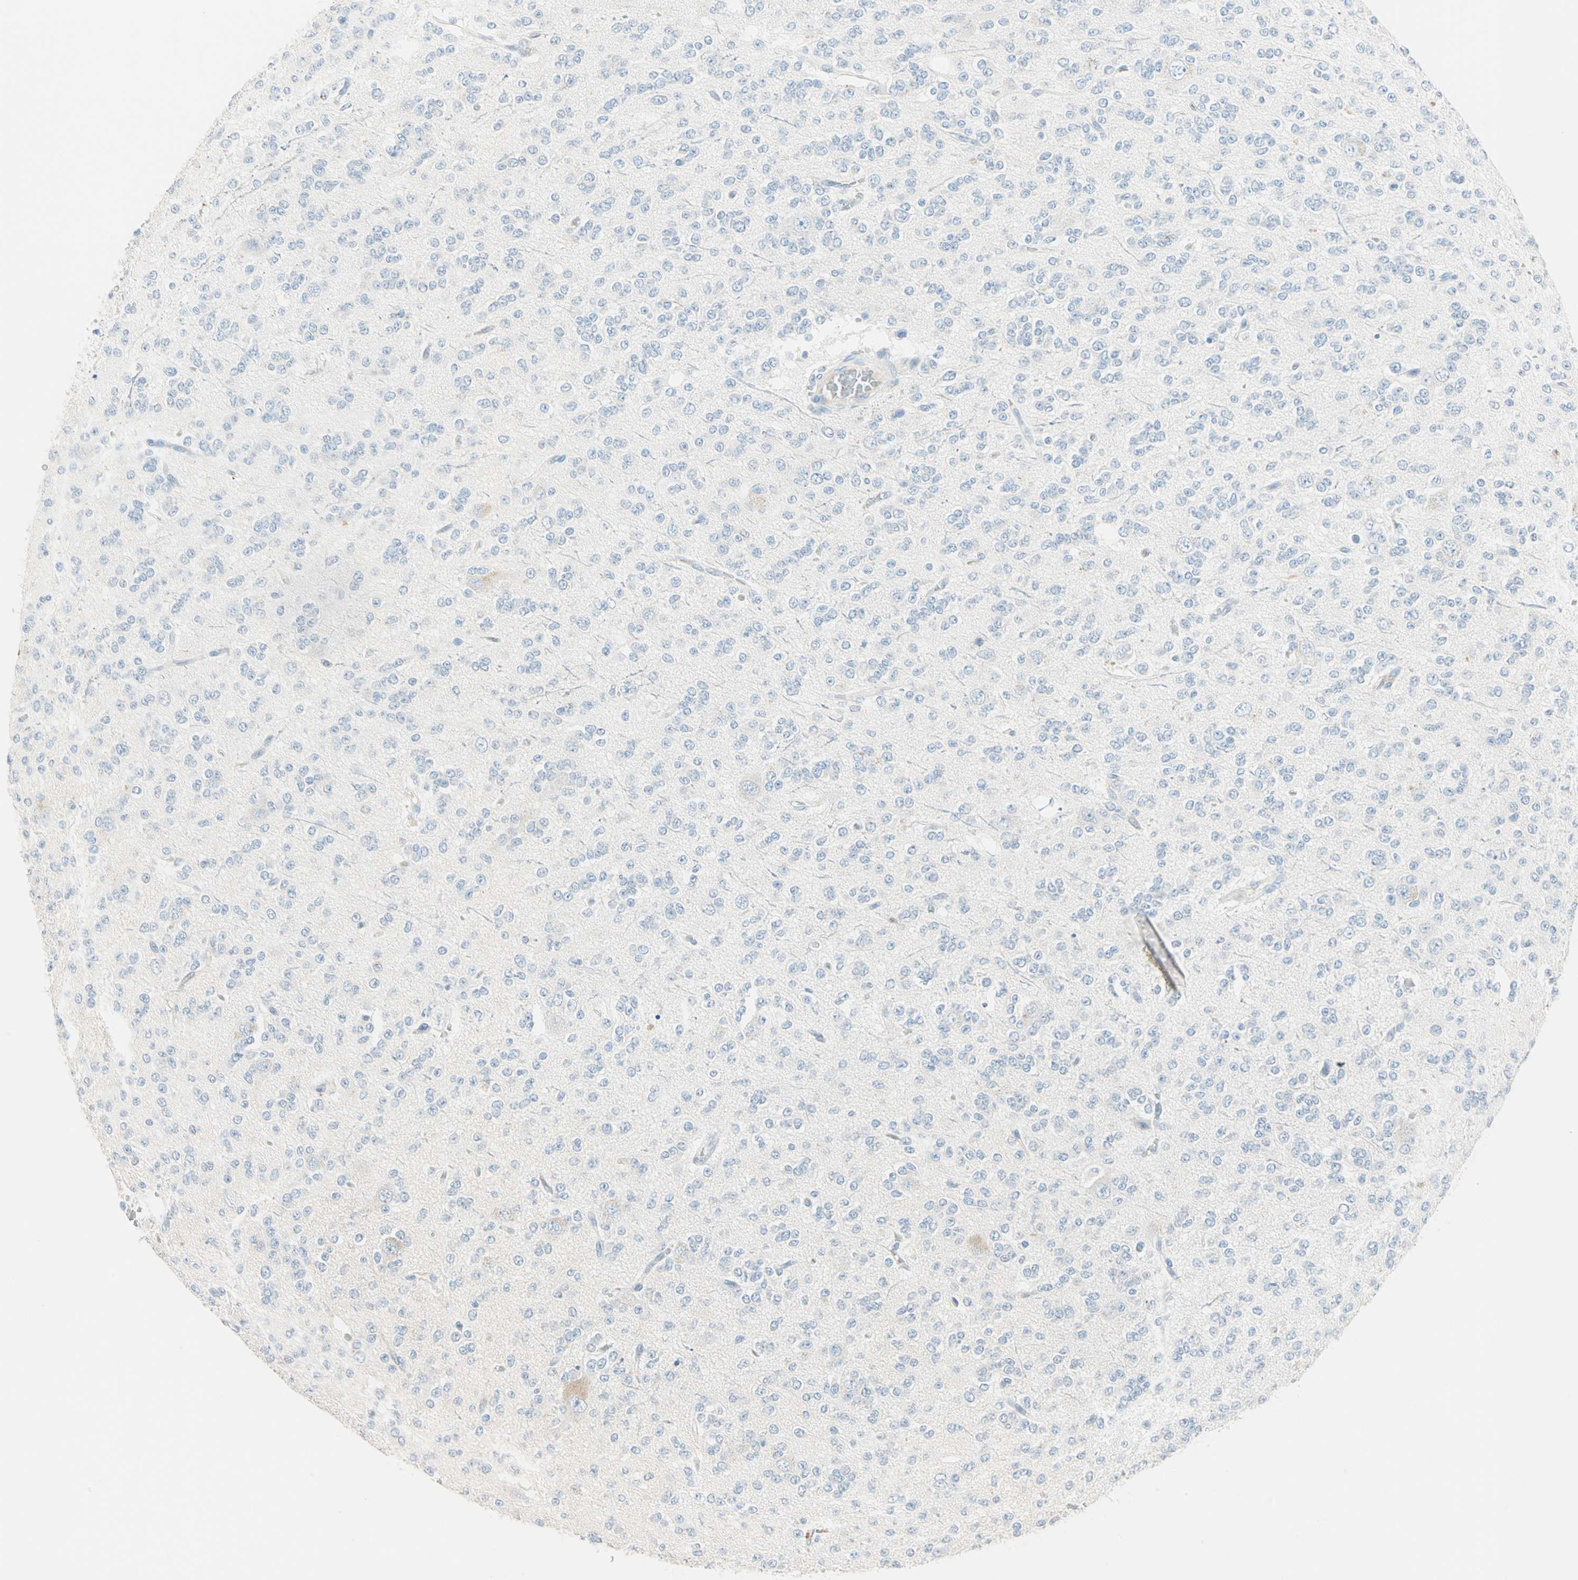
{"staining": {"intensity": "negative", "quantity": "none", "location": "none"}, "tissue": "glioma", "cell_type": "Tumor cells", "image_type": "cancer", "snomed": [{"axis": "morphology", "description": "Glioma, malignant, Low grade"}, {"axis": "topography", "description": "Brain"}], "caption": "IHC photomicrograph of human malignant glioma (low-grade) stained for a protein (brown), which demonstrates no expression in tumor cells.", "gene": "SULT1C2", "patient": {"sex": "male", "age": 38}}